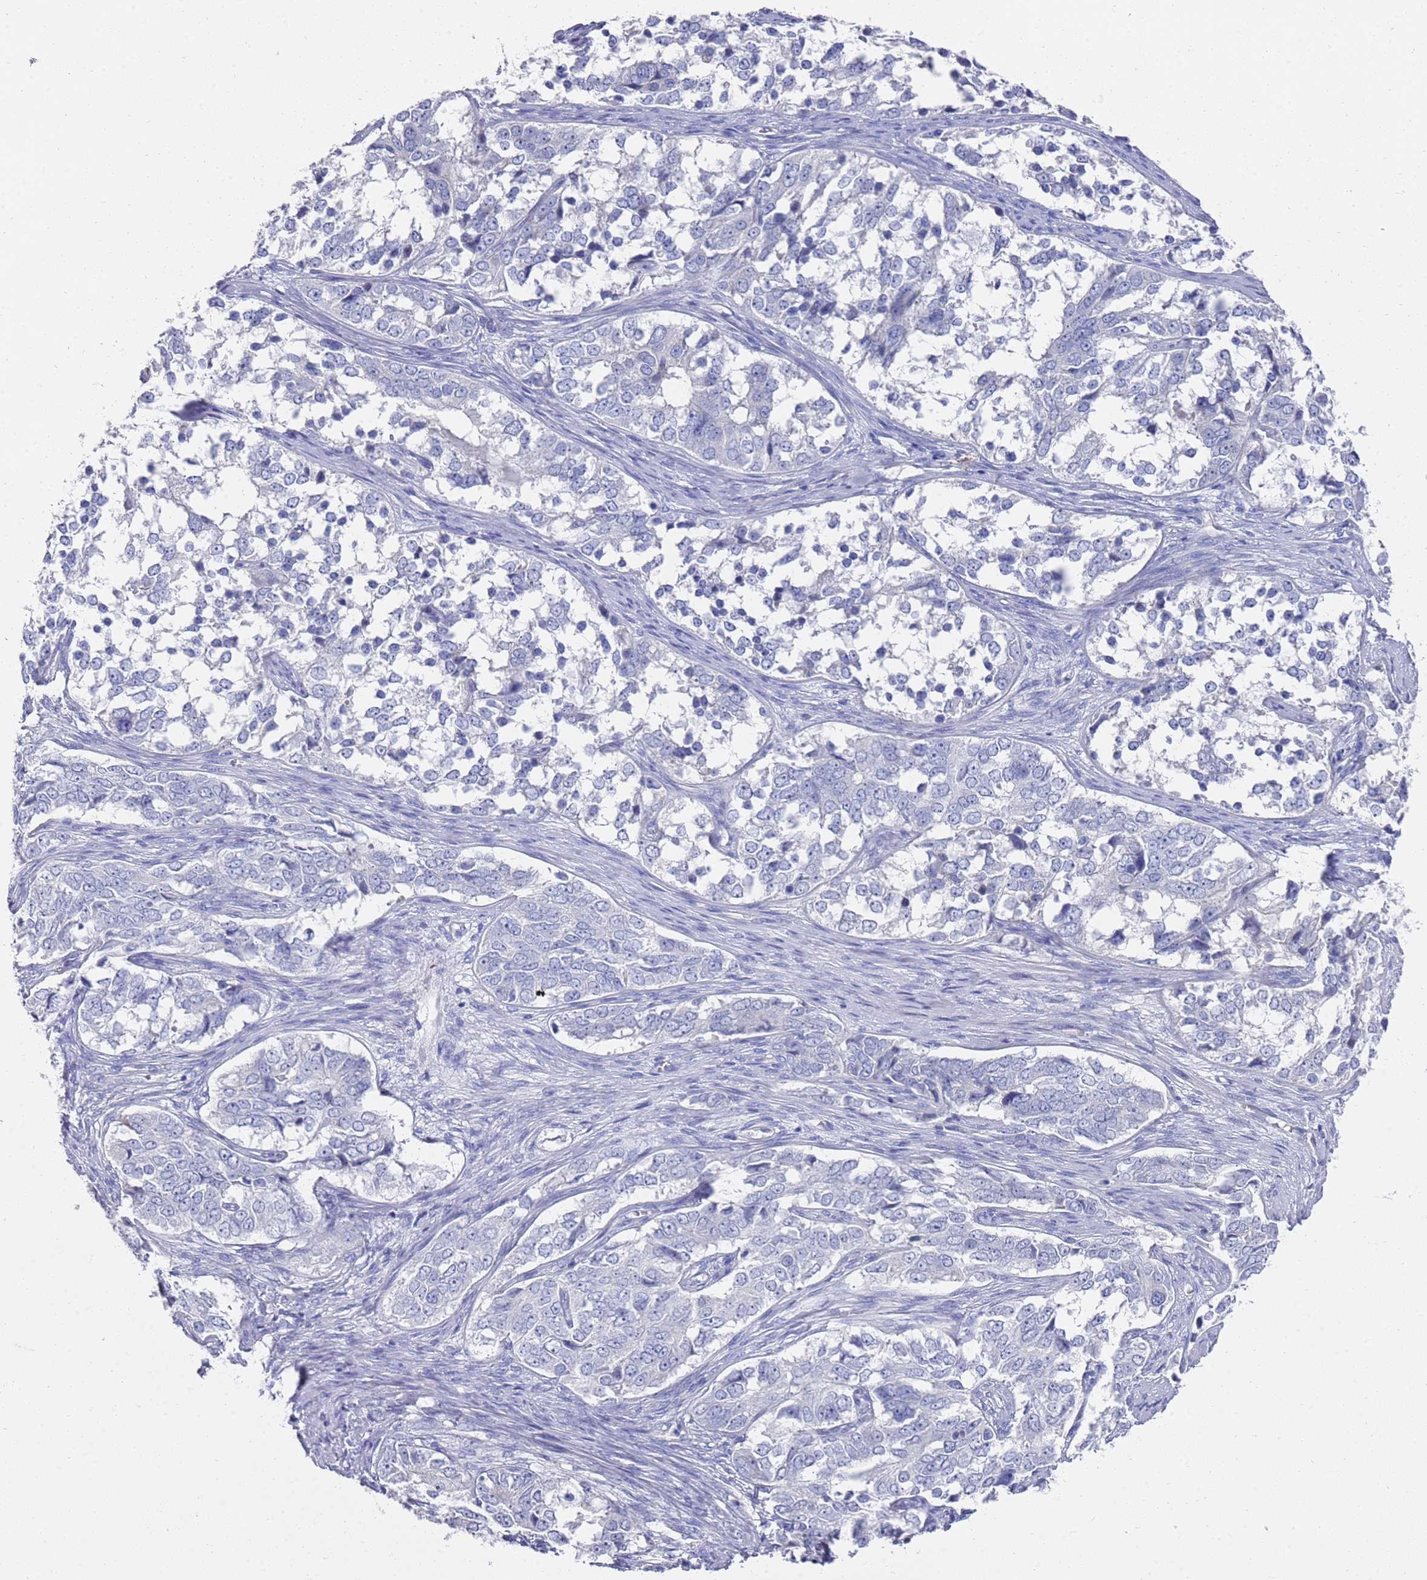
{"staining": {"intensity": "negative", "quantity": "none", "location": "none"}, "tissue": "ovarian cancer", "cell_type": "Tumor cells", "image_type": "cancer", "snomed": [{"axis": "morphology", "description": "Carcinoma, endometroid"}, {"axis": "topography", "description": "Ovary"}], "caption": "Tumor cells are negative for protein expression in human ovarian cancer (endometroid carcinoma).", "gene": "SCAPER", "patient": {"sex": "female", "age": 51}}